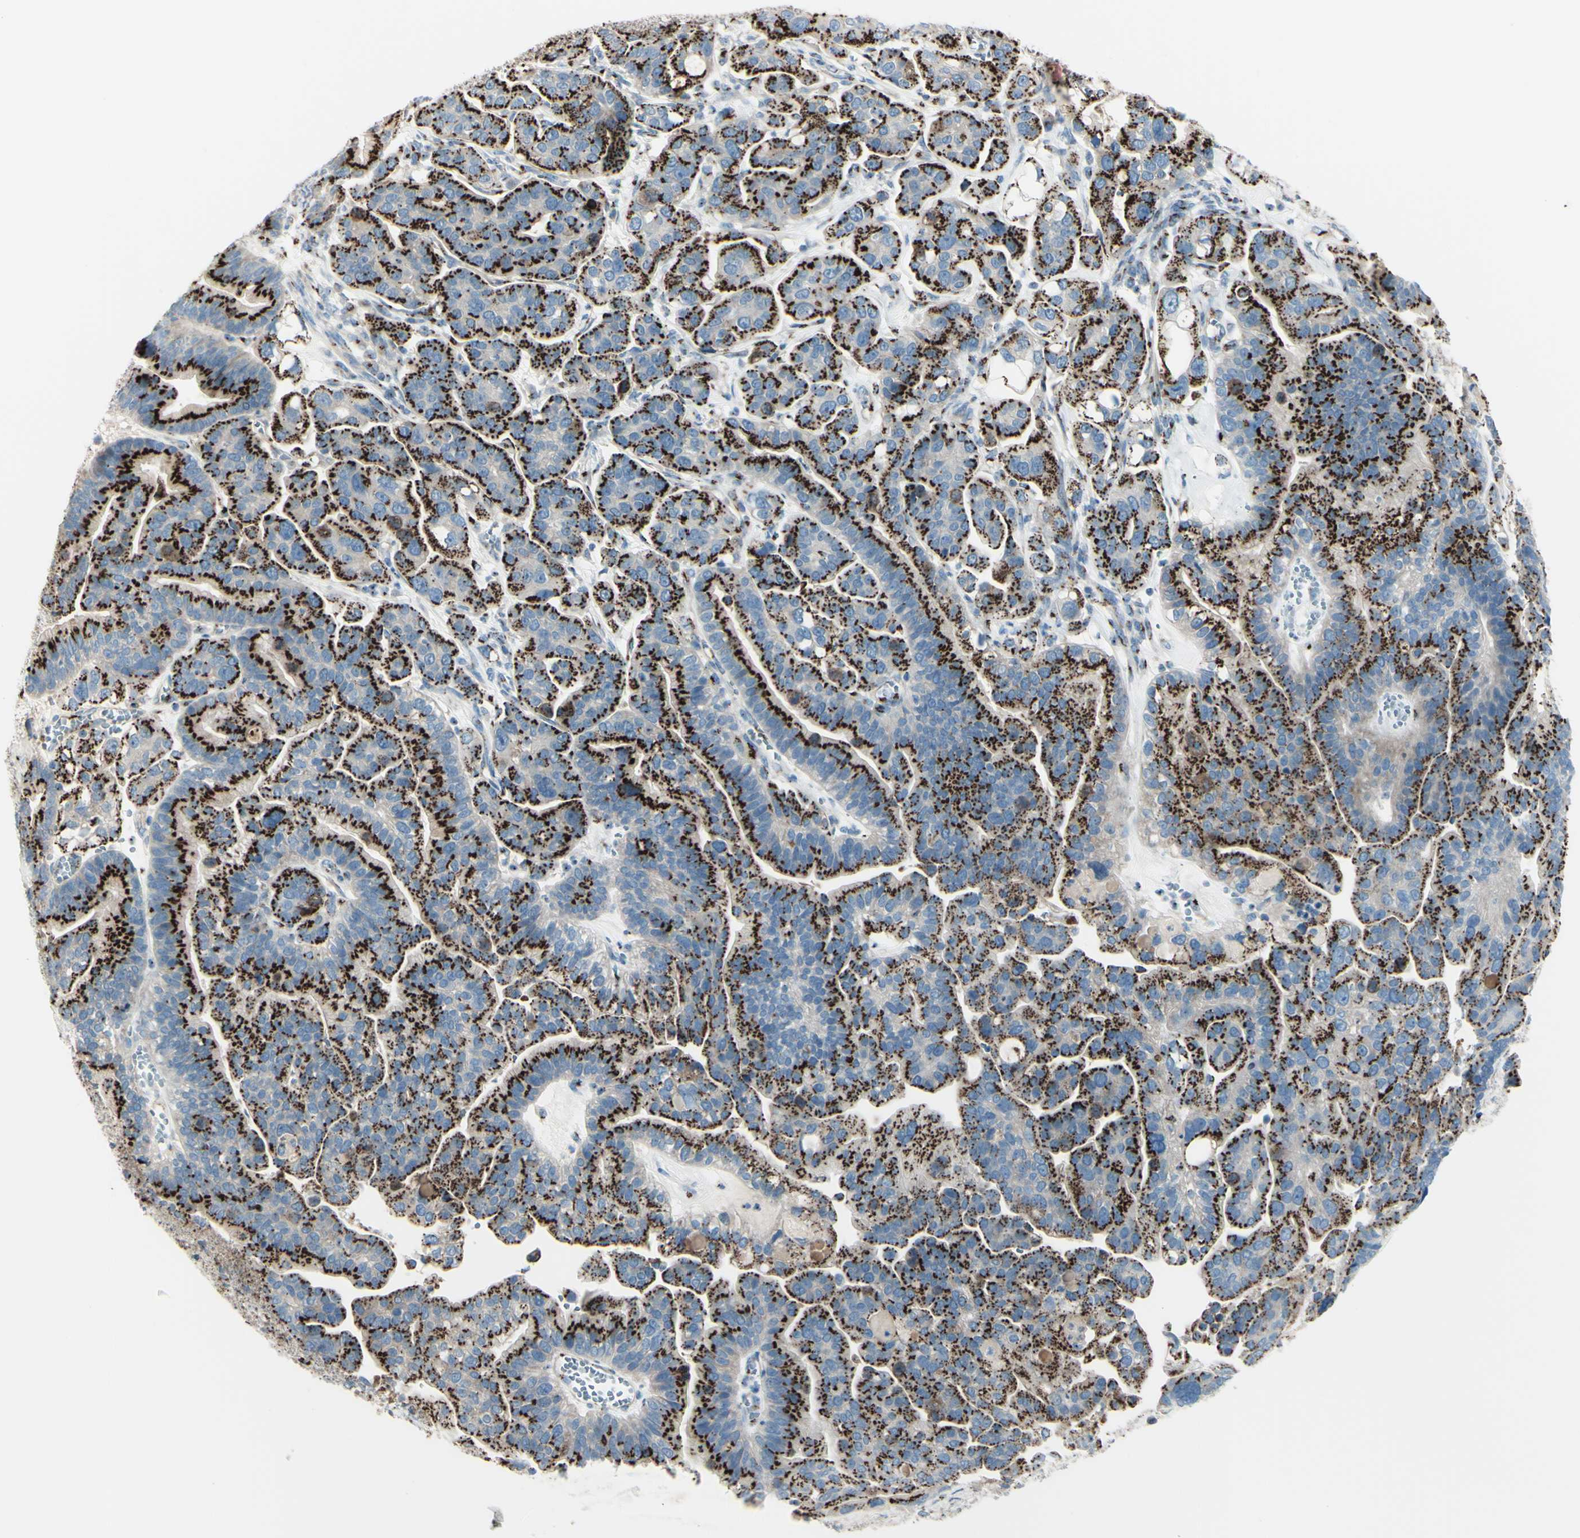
{"staining": {"intensity": "strong", "quantity": ">75%", "location": "cytoplasmic/membranous"}, "tissue": "ovarian cancer", "cell_type": "Tumor cells", "image_type": "cancer", "snomed": [{"axis": "morphology", "description": "Cystadenocarcinoma, serous, NOS"}, {"axis": "topography", "description": "Ovary"}], "caption": "Immunohistochemical staining of human ovarian serous cystadenocarcinoma demonstrates strong cytoplasmic/membranous protein staining in about >75% of tumor cells.", "gene": "B4GALT1", "patient": {"sex": "female", "age": 56}}